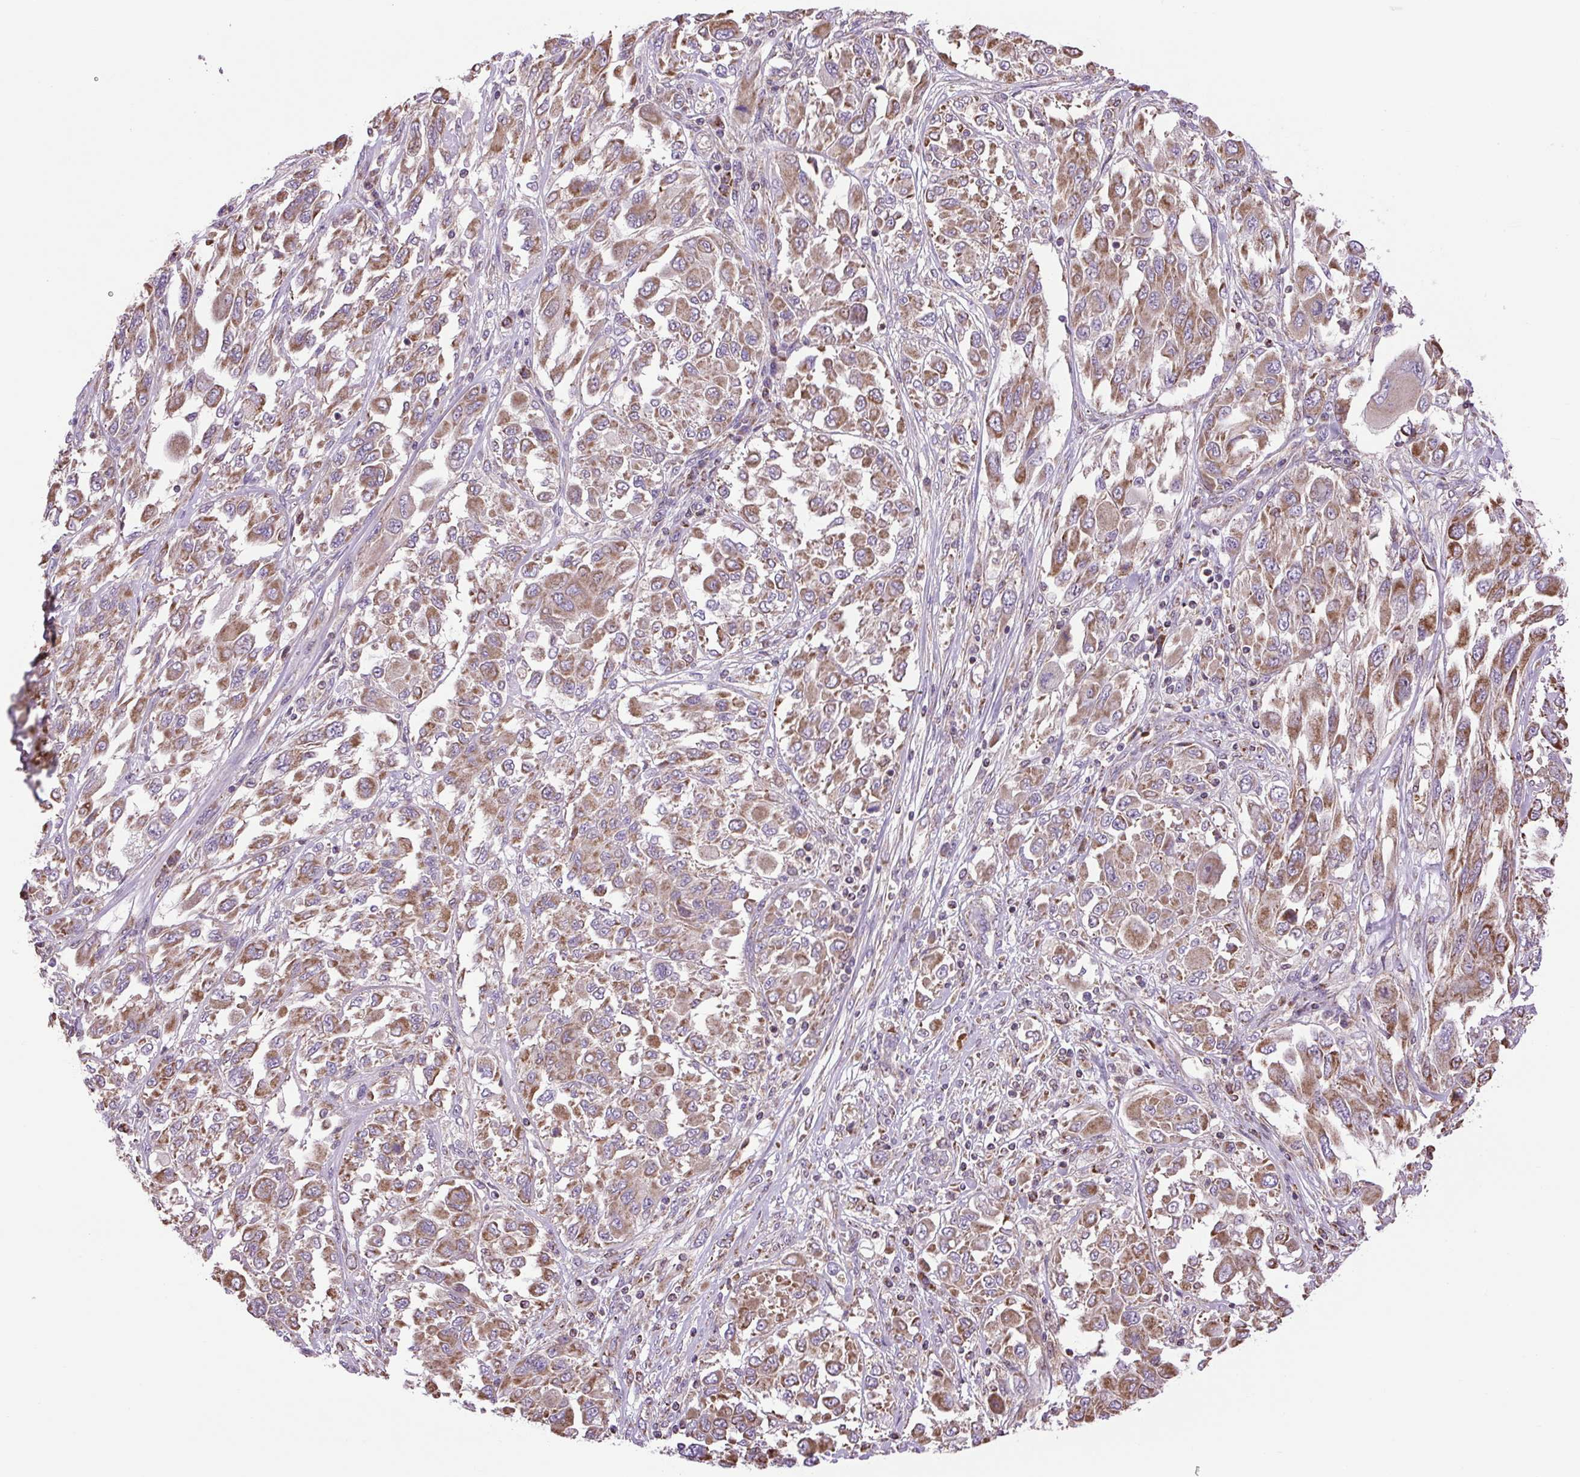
{"staining": {"intensity": "moderate", "quantity": ">75%", "location": "cytoplasmic/membranous"}, "tissue": "melanoma", "cell_type": "Tumor cells", "image_type": "cancer", "snomed": [{"axis": "morphology", "description": "Malignant melanoma, NOS"}, {"axis": "topography", "description": "Skin"}], "caption": "Immunohistochemical staining of melanoma displays medium levels of moderate cytoplasmic/membranous protein staining in approximately >75% of tumor cells.", "gene": "PLCG1", "patient": {"sex": "female", "age": 91}}